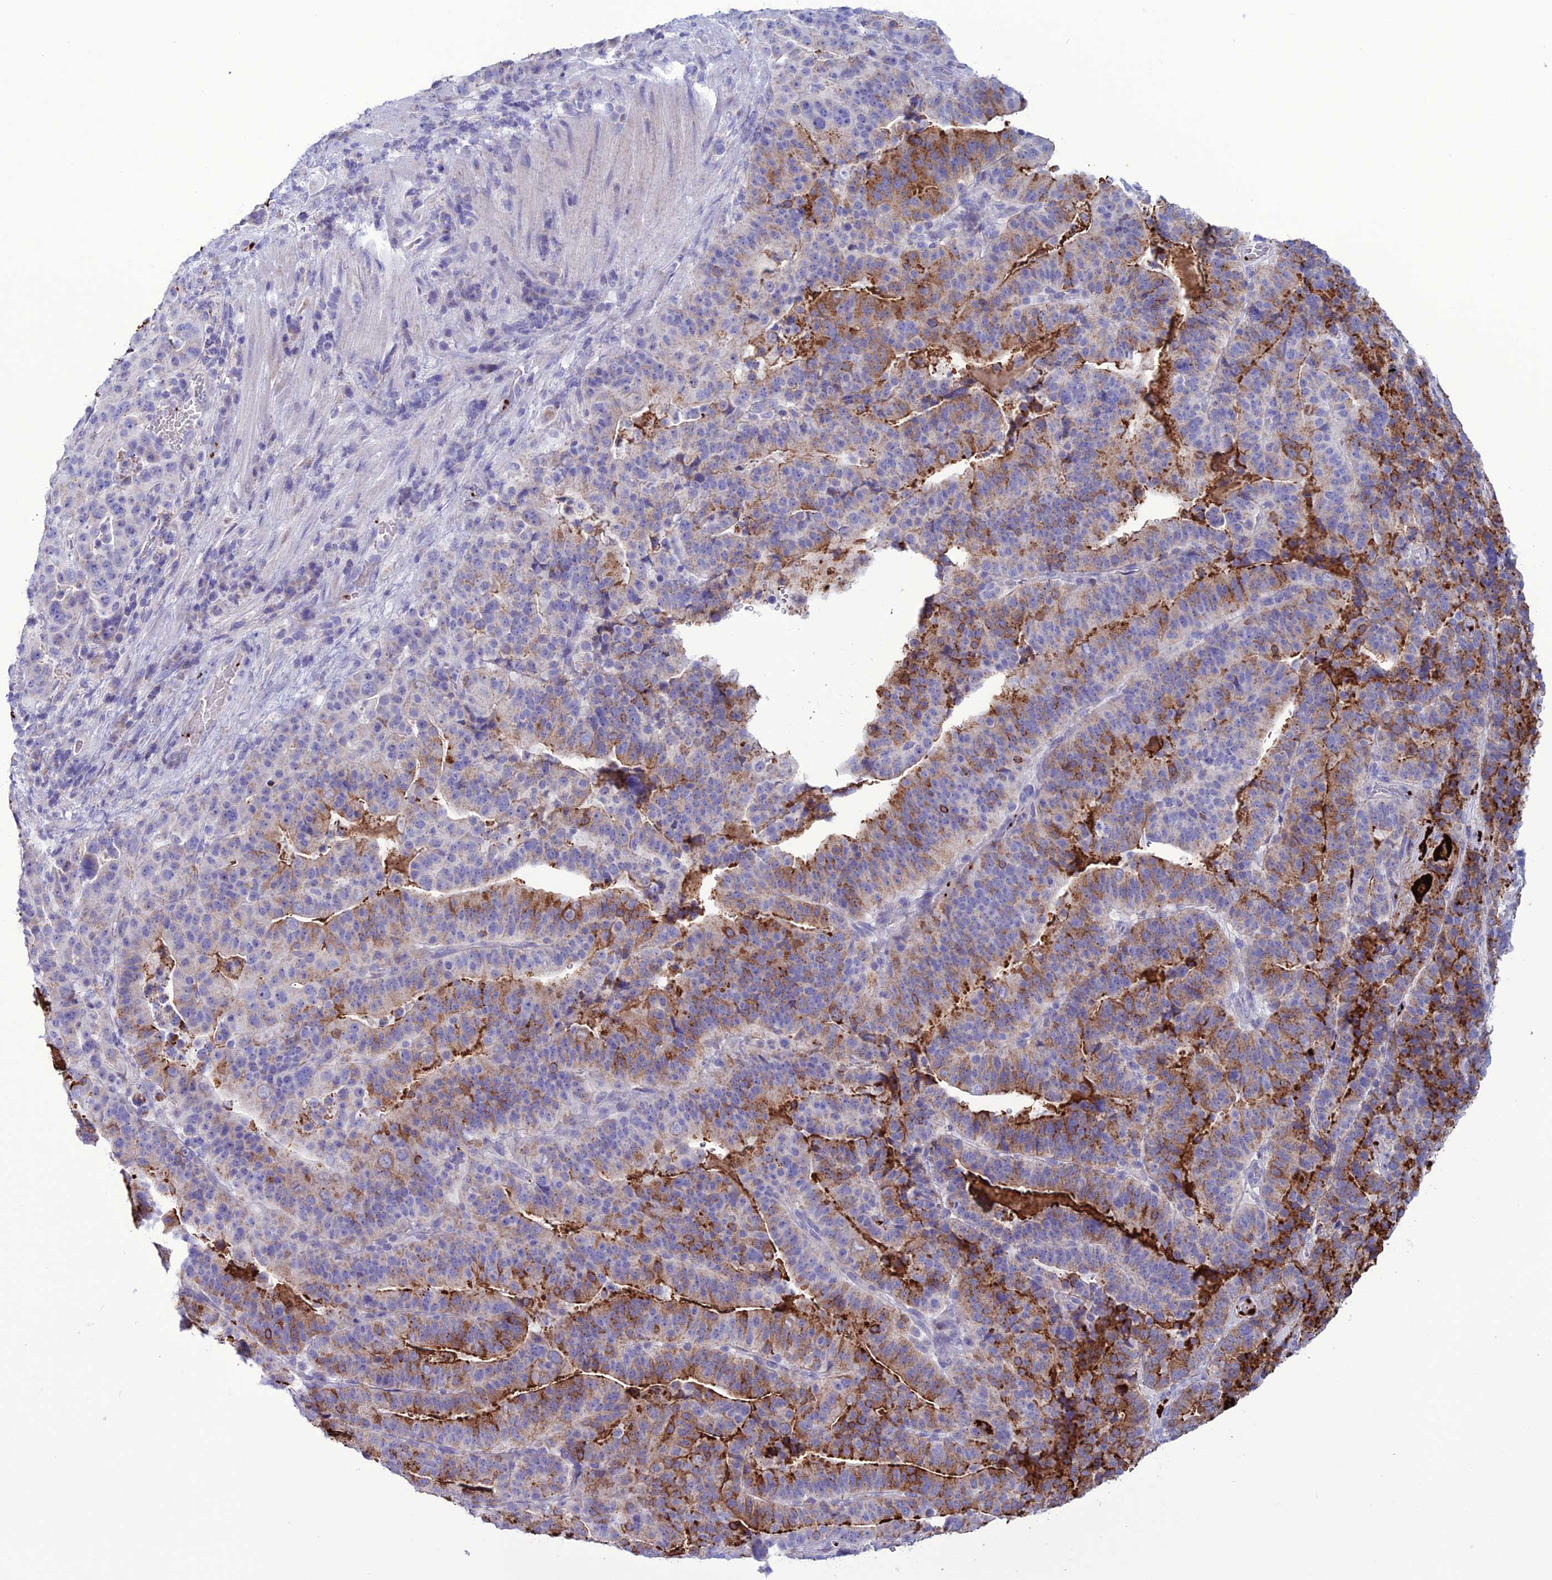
{"staining": {"intensity": "moderate", "quantity": "25%-75%", "location": "cytoplasmic/membranous"}, "tissue": "stomach cancer", "cell_type": "Tumor cells", "image_type": "cancer", "snomed": [{"axis": "morphology", "description": "Adenocarcinoma, NOS"}, {"axis": "topography", "description": "Stomach"}], "caption": "A high-resolution photomicrograph shows immunohistochemistry staining of stomach adenocarcinoma, which displays moderate cytoplasmic/membranous positivity in approximately 25%-75% of tumor cells.", "gene": "C21orf140", "patient": {"sex": "male", "age": 48}}